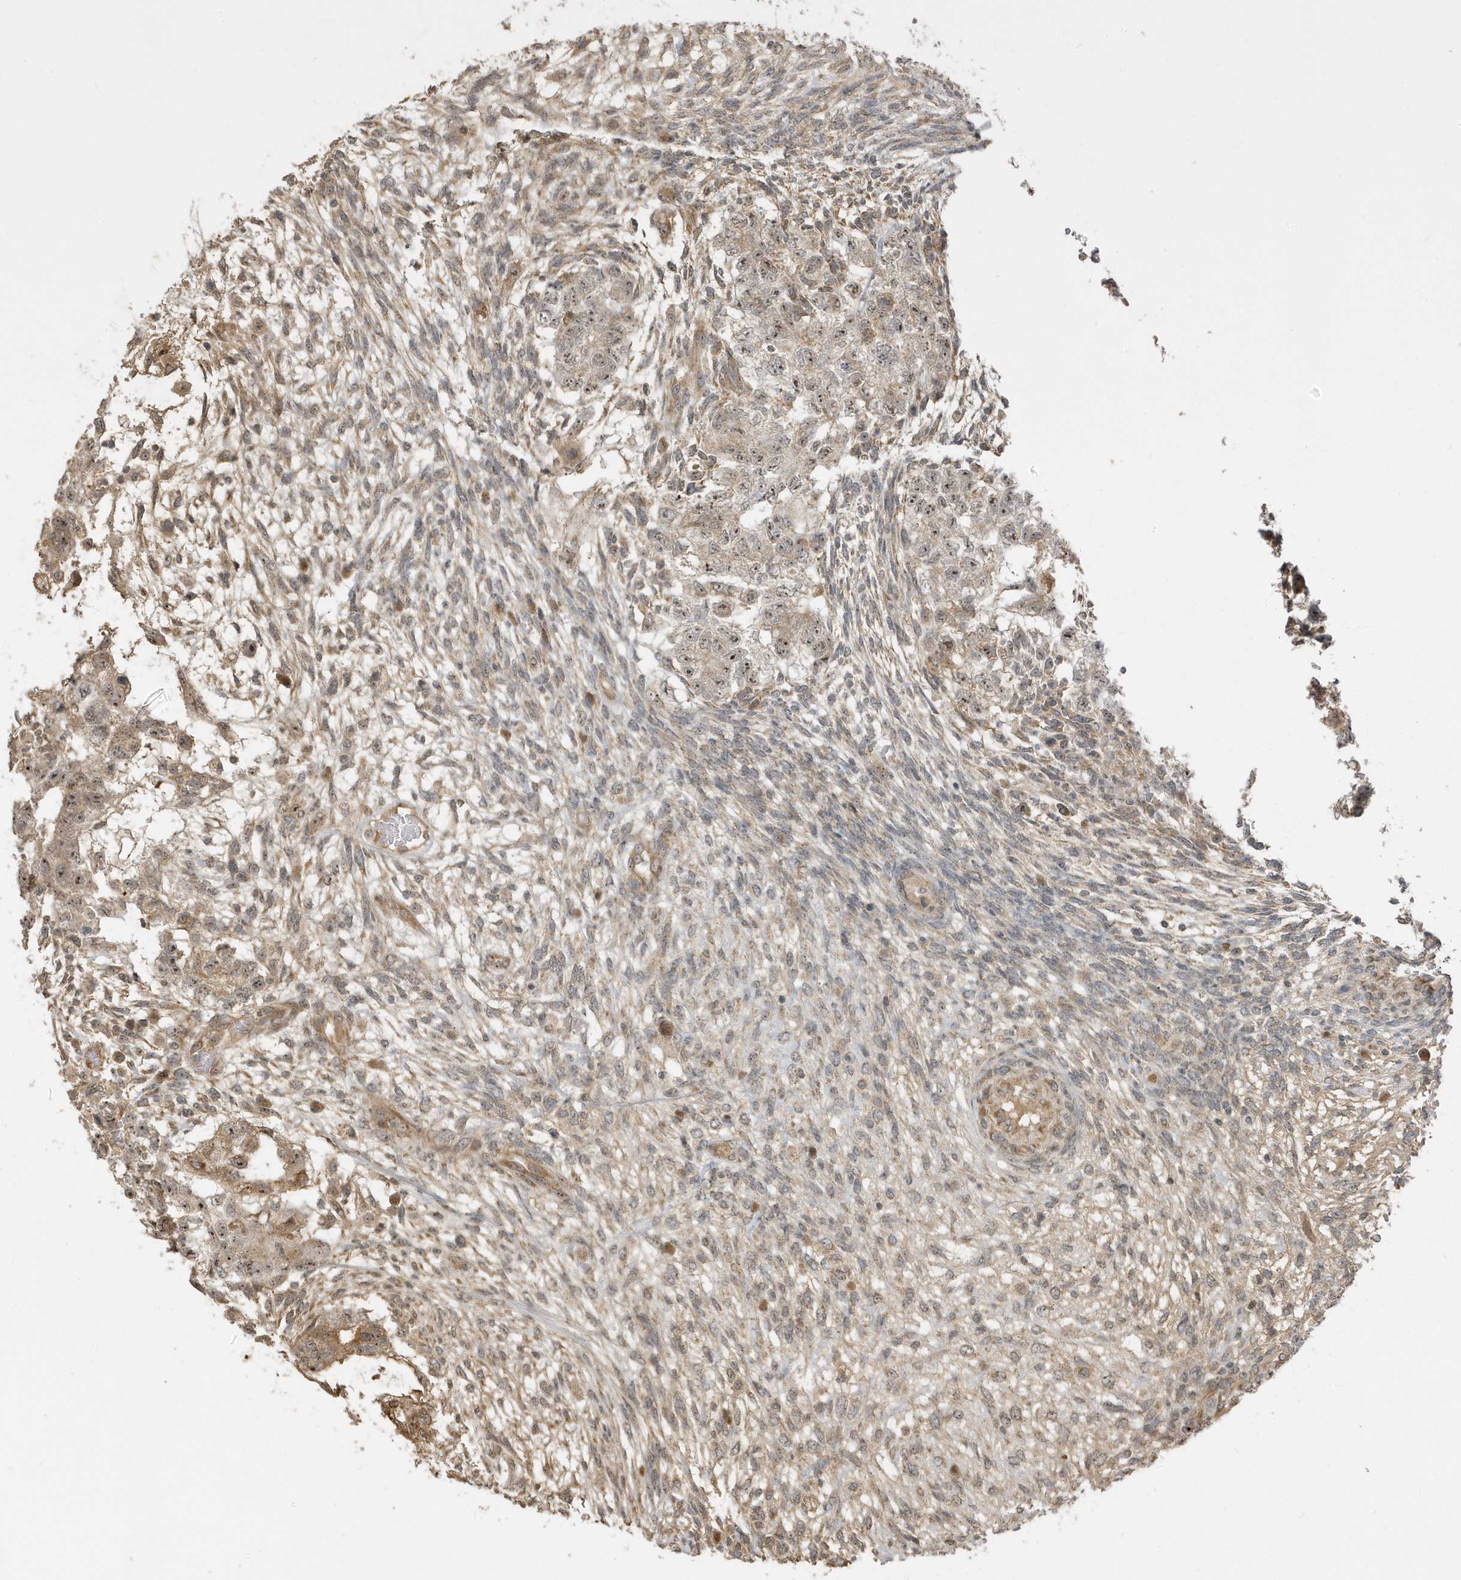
{"staining": {"intensity": "weak", "quantity": ">75%", "location": "nuclear"}, "tissue": "testis cancer", "cell_type": "Tumor cells", "image_type": "cancer", "snomed": [{"axis": "morphology", "description": "Normal tissue, NOS"}, {"axis": "morphology", "description": "Carcinoma, Embryonal, NOS"}, {"axis": "topography", "description": "Testis"}], "caption": "This is a histology image of IHC staining of testis cancer, which shows weak positivity in the nuclear of tumor cells.", "gene": "ECM2", "patient": {"sex": "male", "age": 36}}